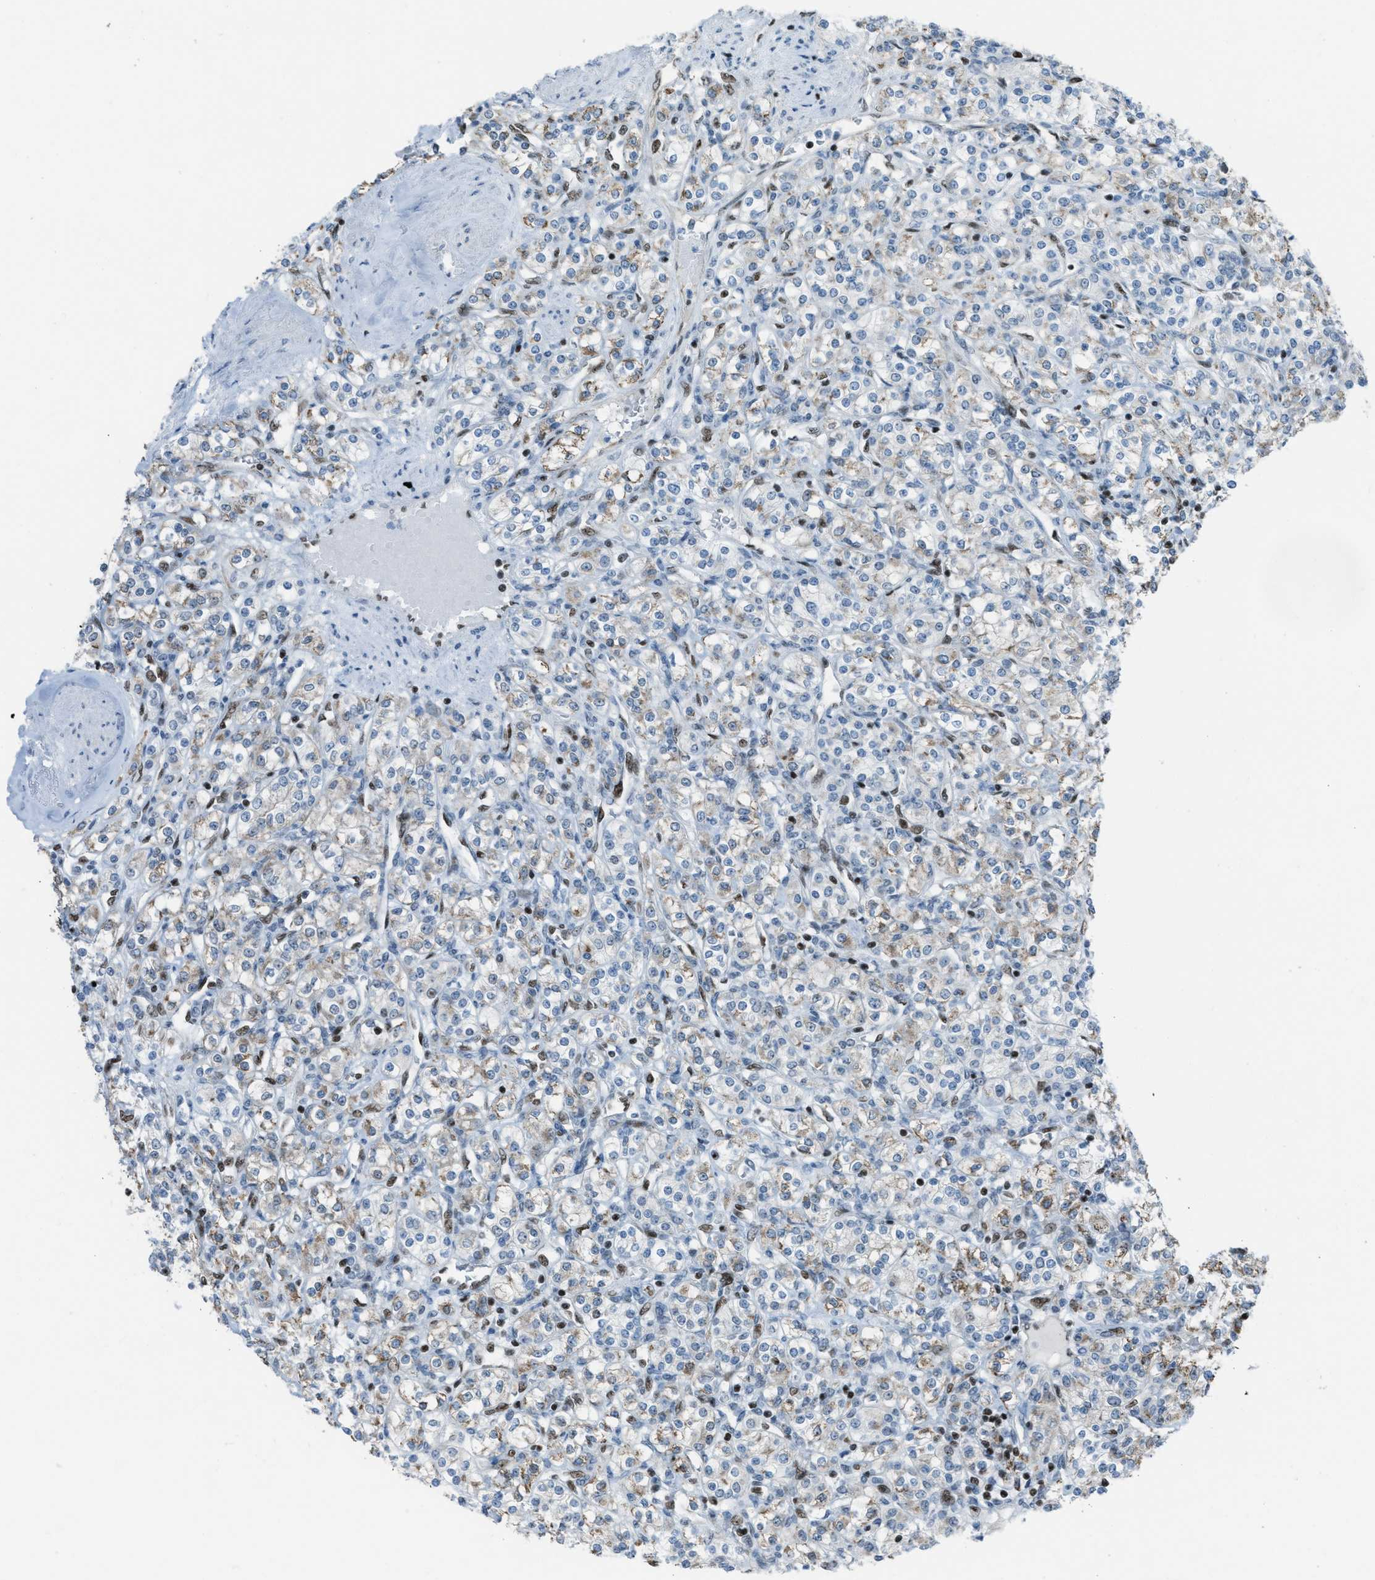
{"staining": {"intensity": "moderate", "quantity": "<25%", "location": "cytoplasmic/membranous"}, "tissue": "renal cancer", "cell_type": "Tumor cells", "image_type": "cancer", "snomed": [{"axis": "morphology", "description": "Adenocarcinoma, NOS"}, {"axis": "topography", "description": "Kidney"}], "caption": "The histopathology image reveals staining of adenocarcinoma (renal), revealing moderate cytoplasmic/membranous protein staining (brown color) within tumor cells. The staining was performed using DAB (3,3'-diaminobenzidine) to visualize the protein expression in brown, while the nuclei were stained in blue with hematoxylin (Magnification: 20x).", "gene": "SLFN5", "patient": {"sex": "male", "age": 77}}